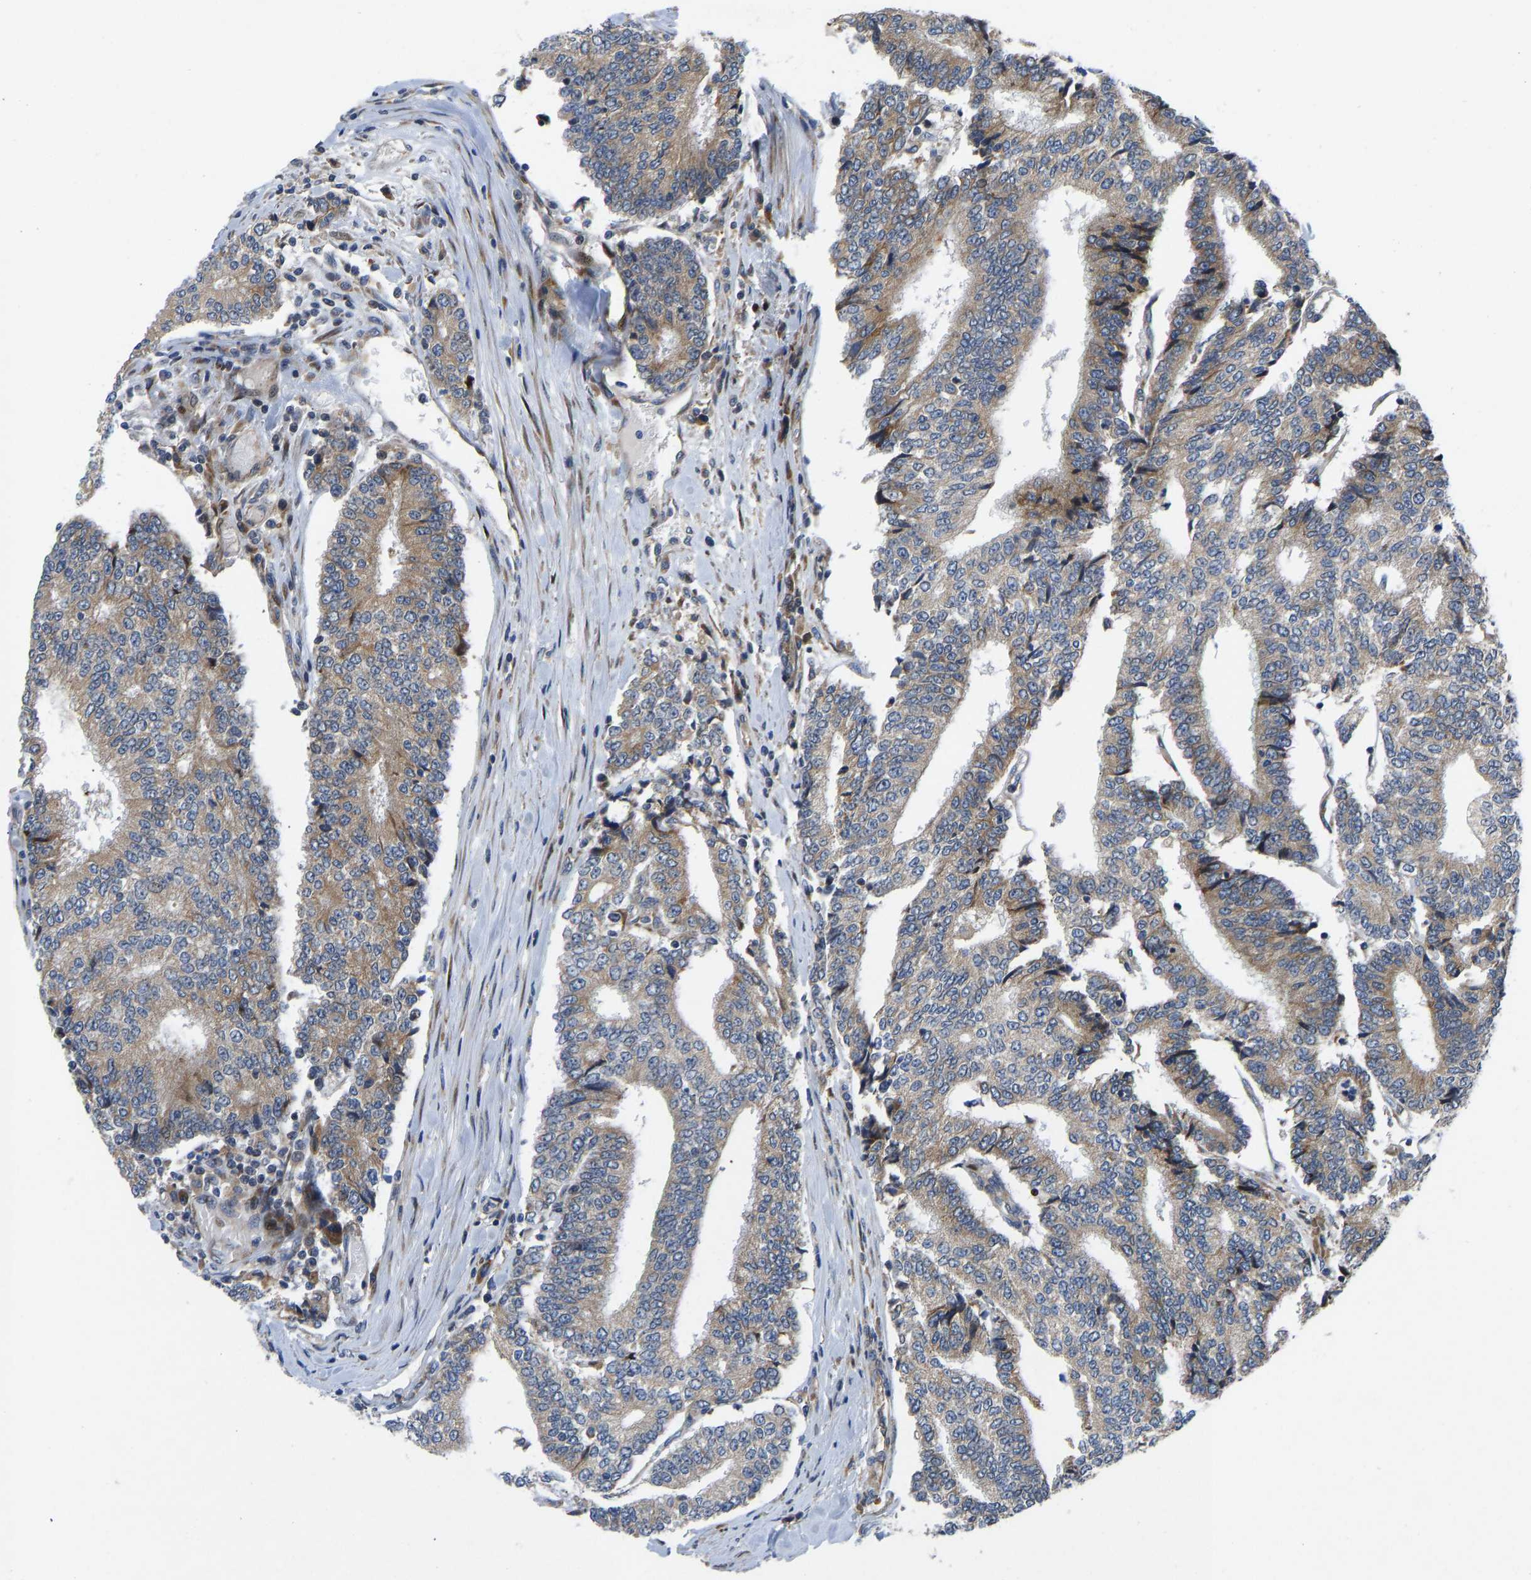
{"staining": {"intensity": "moderate", "quantity": ">75%", "location": "cytoplasmic/membranous"}, "tissue": "prostate cancer", "cell_type": "Tumor cells", "image_type": "cancer", "snomed": [{"axis": "morphology", "description": "Normal tissue, NOS"}, {"axis": "morphology", "description": "Adenocarcinoma, High grade"}, {"axis": "topography", "description": "Prostate"}, {"axis": "topography", "description": "Seminal veicle"}], "caption": "High-magnification brightfield microscopy of prostate cancer (high-grade adenocarcinoma) stained with DAB (brown) and counterstained with hematoxylin (blue). tumor cells exhibit moderate cytoplasmic/membranous expression is seen in about>75% of cells.", "gene": "TMEM38B", "patient": {"sex": "male", "age": 55}}